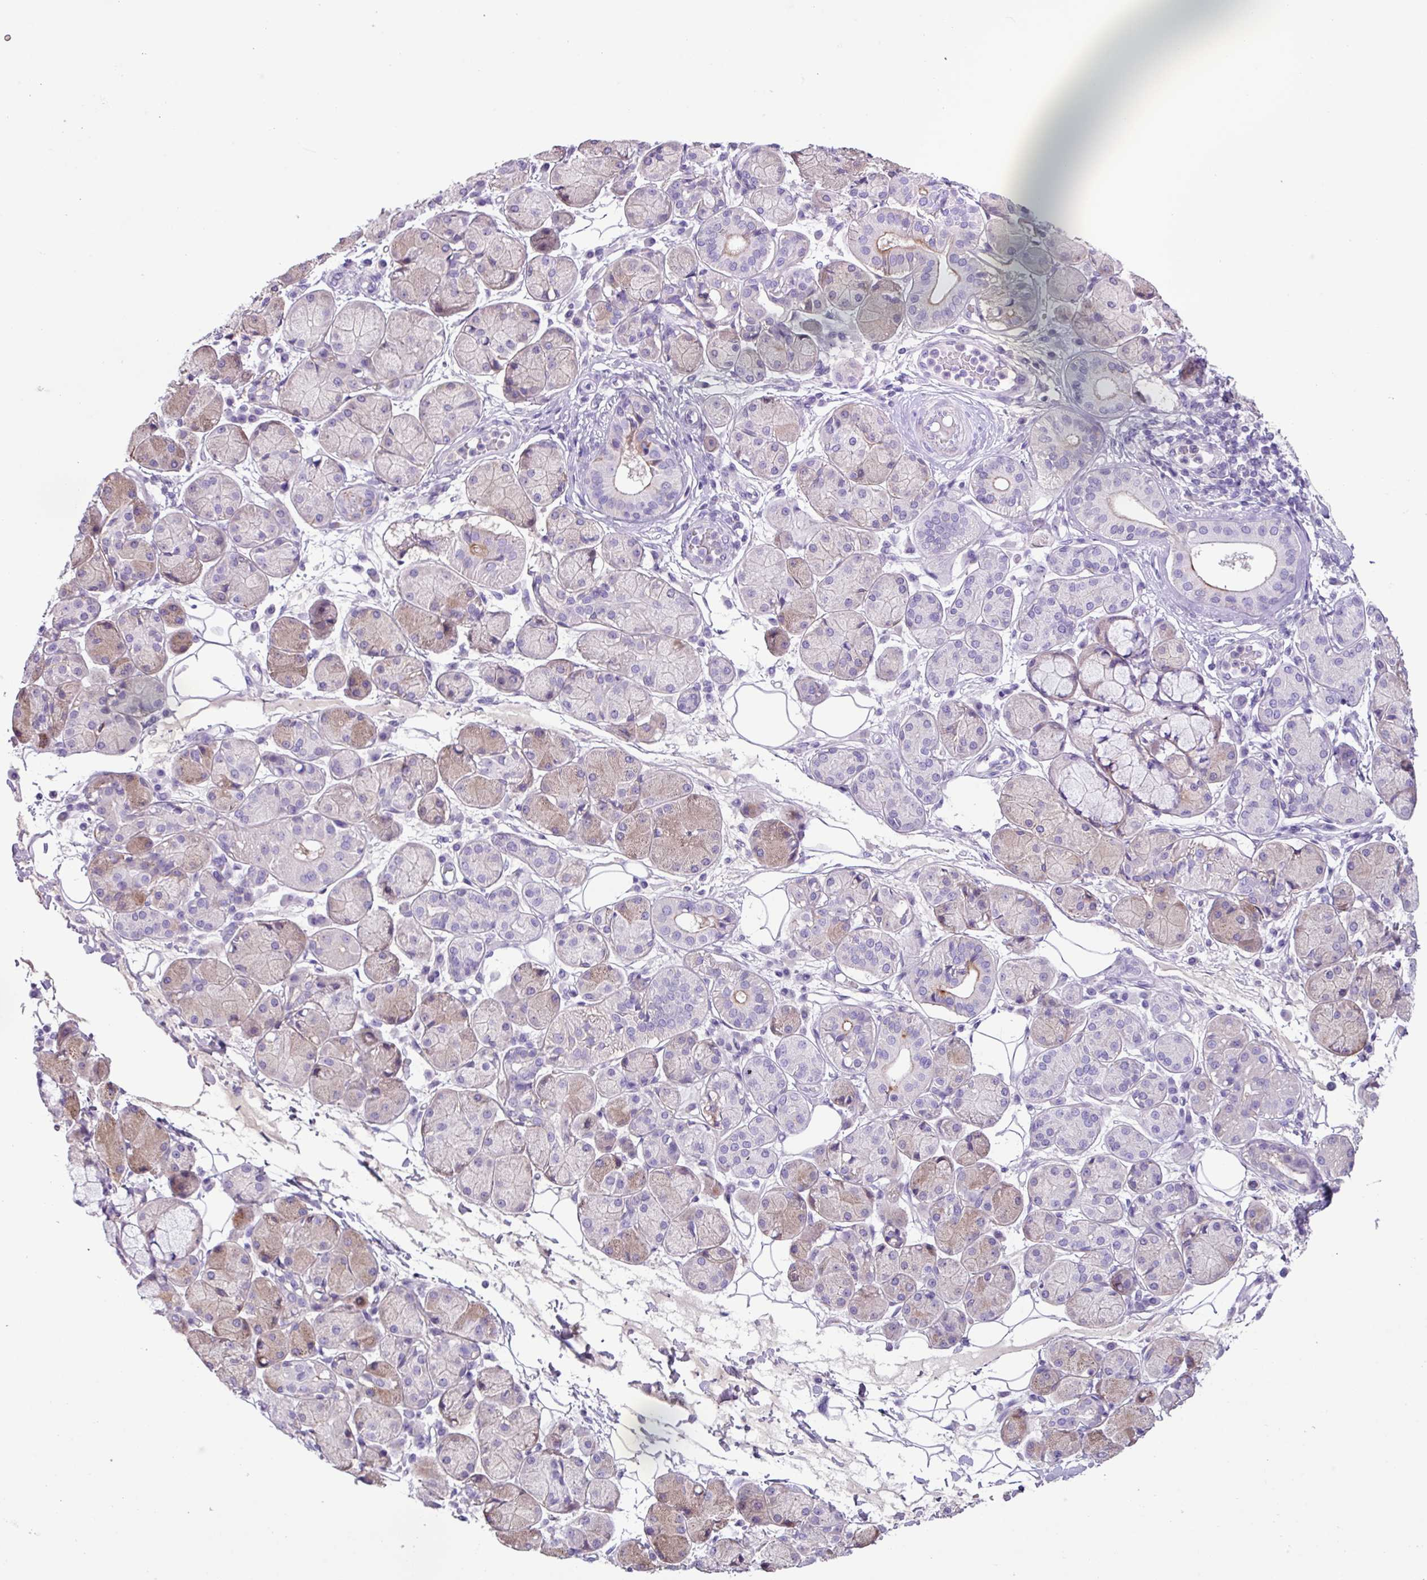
{"staining": {"intensity": "moderate", "quantity": "<25%", "location": "cytoplasmic/membranous"}, "tissue": "salivary gland", "cell_type": "Glandular cells", "image_type": "normal", "snomed": [{"axis": "morphology", "description": "Squamous cell carcinoma, NOS"}, {"axis": "topography", "description": "Skin"}, {"axis": "topography", "description": "Head-Neck"}], "caption": "Immunohistochemistry (IHC) of benign human salivary gland reveals low levels of moderate cytoplasmic/membranous staining in approximately <25% of glandular cells.", "gene": "CYSTM1", "patient": {"sex": "male", "age": 80}}